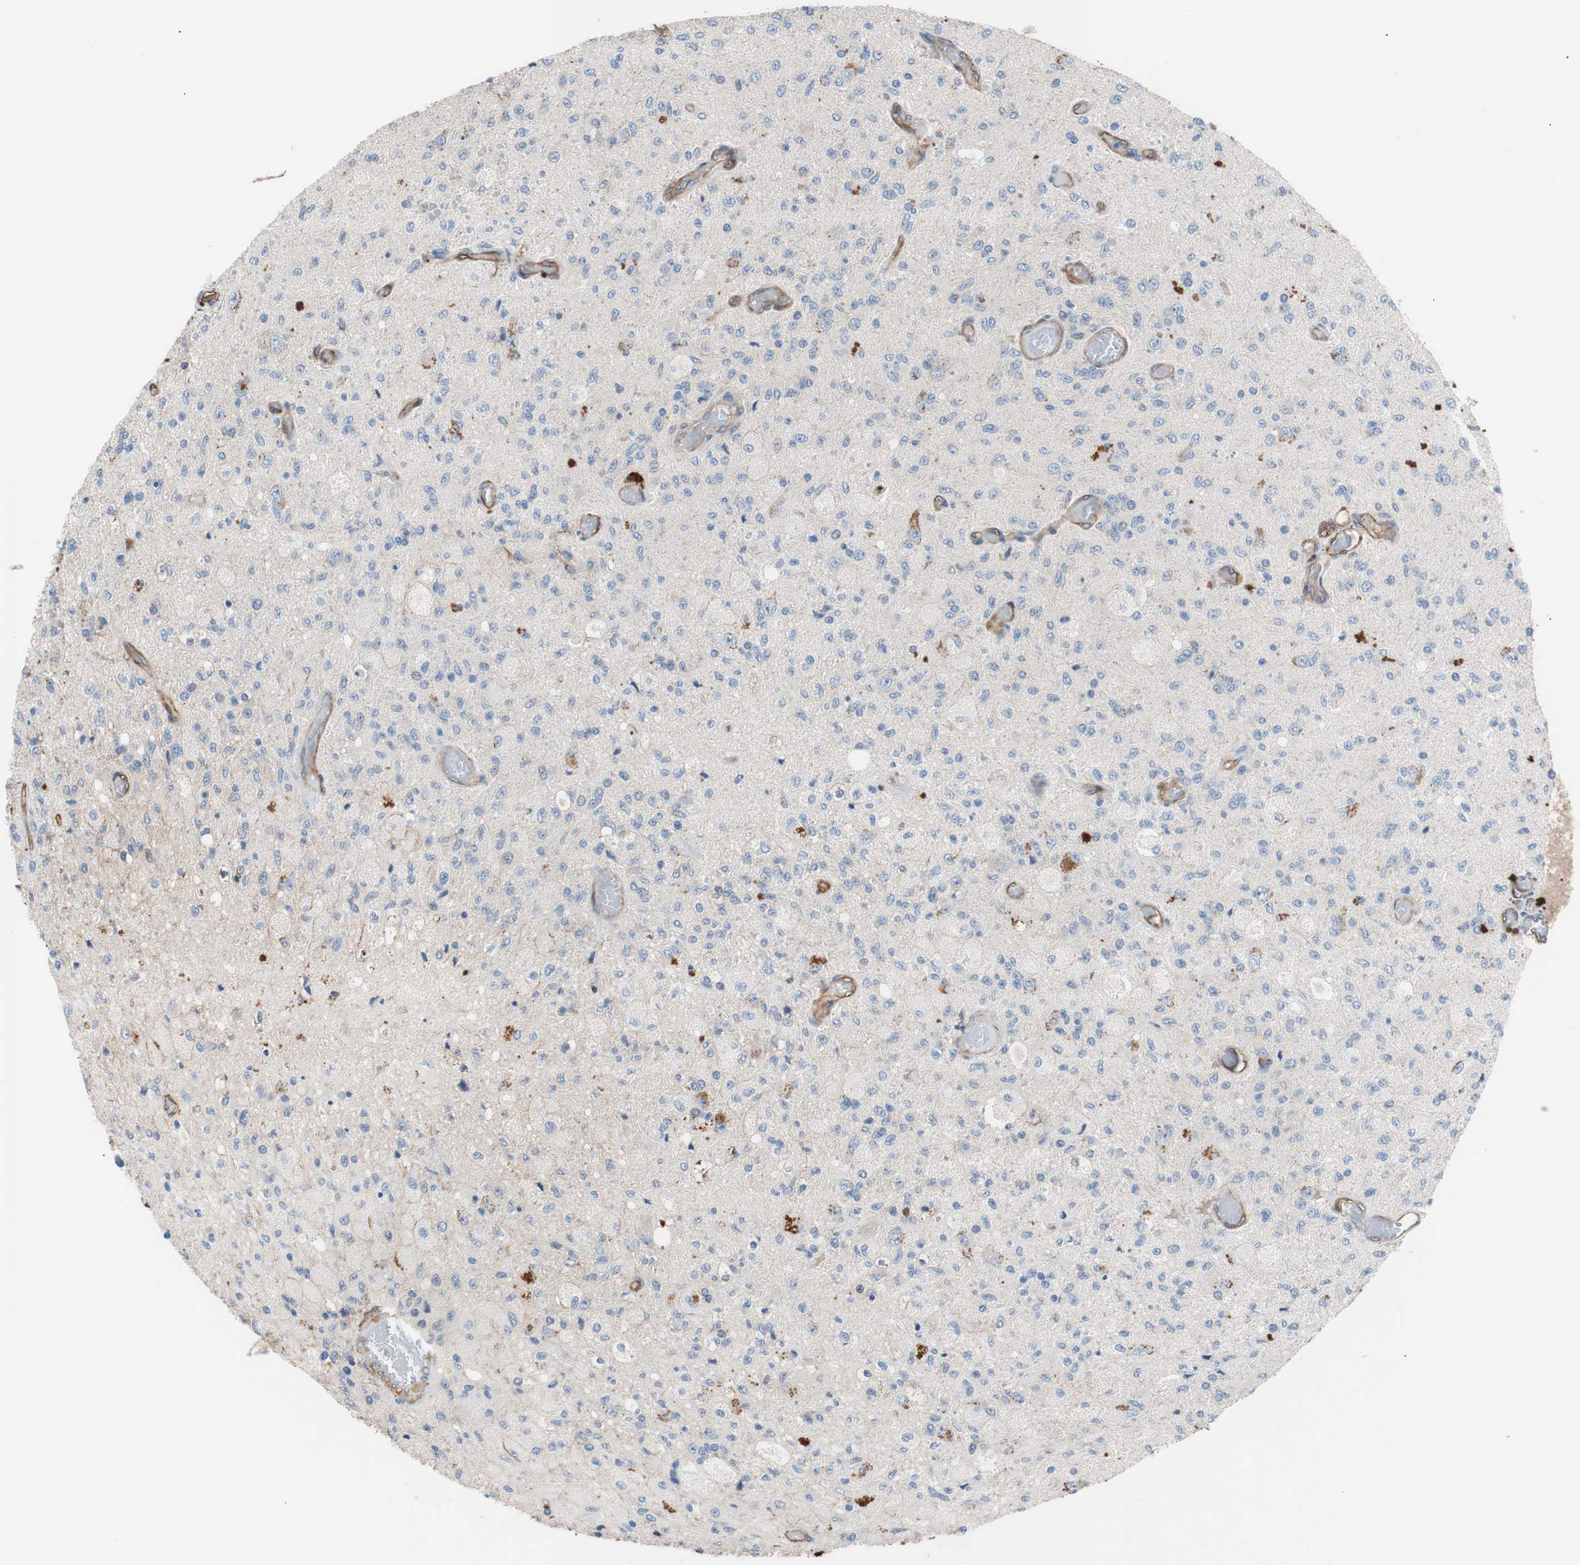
{"staining": {"intensity": "negative", "quantity": "none", "location": "none"}, "tissue": "glioma", "cell_type": "Tumor cells", "image_type": "cancer", "snomed": [{"axis": "morphology", "description": "Normal tissue, NOS"}, {"axis": "morphology", "description": "Glioma, malignant, High grade"}, {"axis": "topography", "description": "Cerebral cortex"}], "caption": "The IHC image has no significant expression in tumor cells of glioma tissue.", "gene": "SPINT1", "patient": {"sex": "male", "age": 77}}